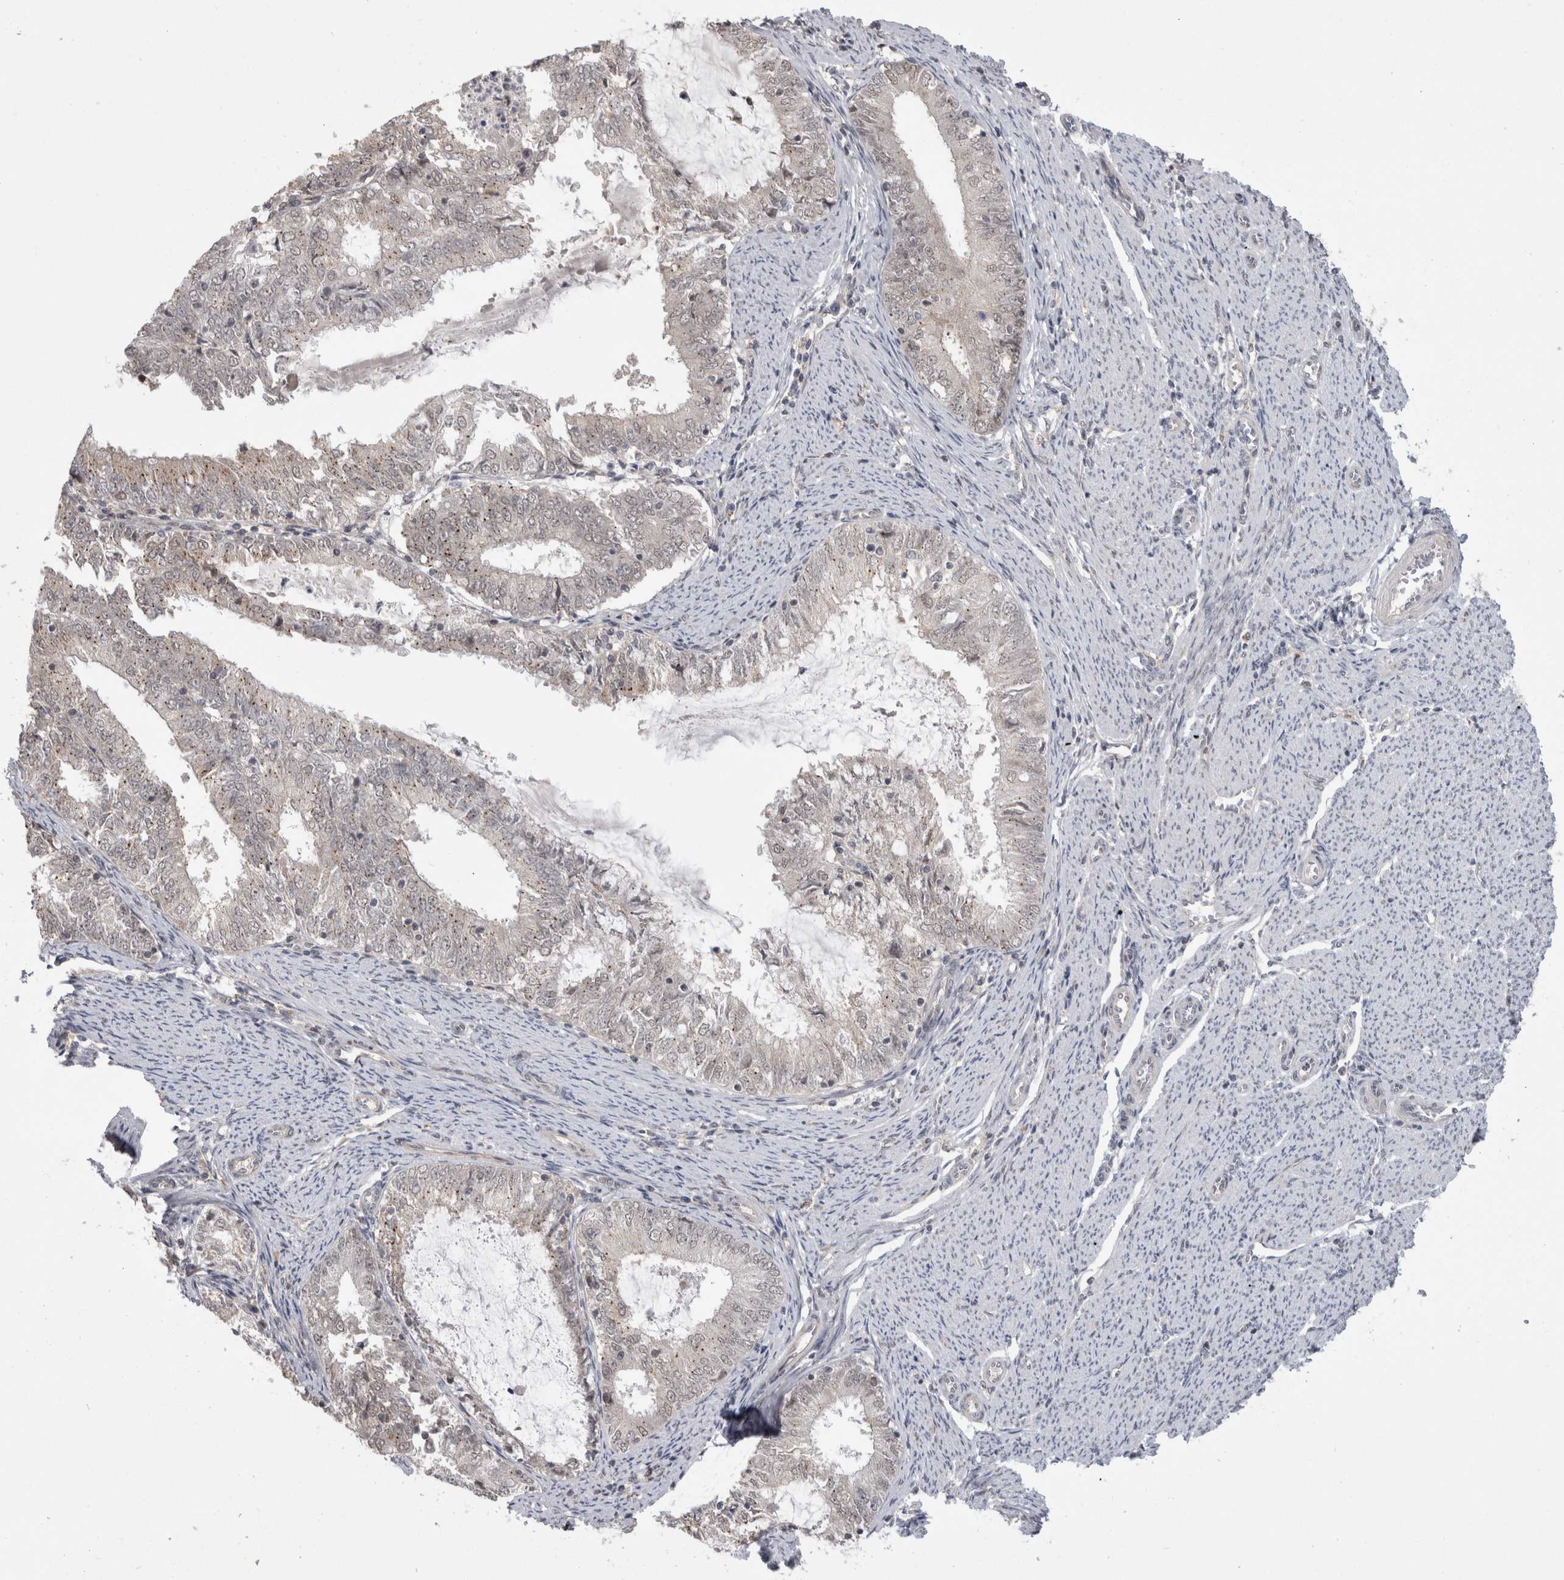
{"staining": {"intensity": "negative", "quantity": "none", "location": "none"}, "tissue": "endometrial cancer", "cell_type": "Tumor cells", "image_type": "cancer", "snomed": [{"axis": "morphology", "description": "Adenocarcinoma, NOS"}, {"axis": "topography", "description": "Endometrium"}], "caption": "The image exhibits no staining of tumor cells in endometrial adenocarcinoma. (DAB (3,3'-diaminobenzidine) immunohistochemistry (IHC), high magnification).", "gene": "MTBP", "patient": {"sex": "female", "age": 57}}